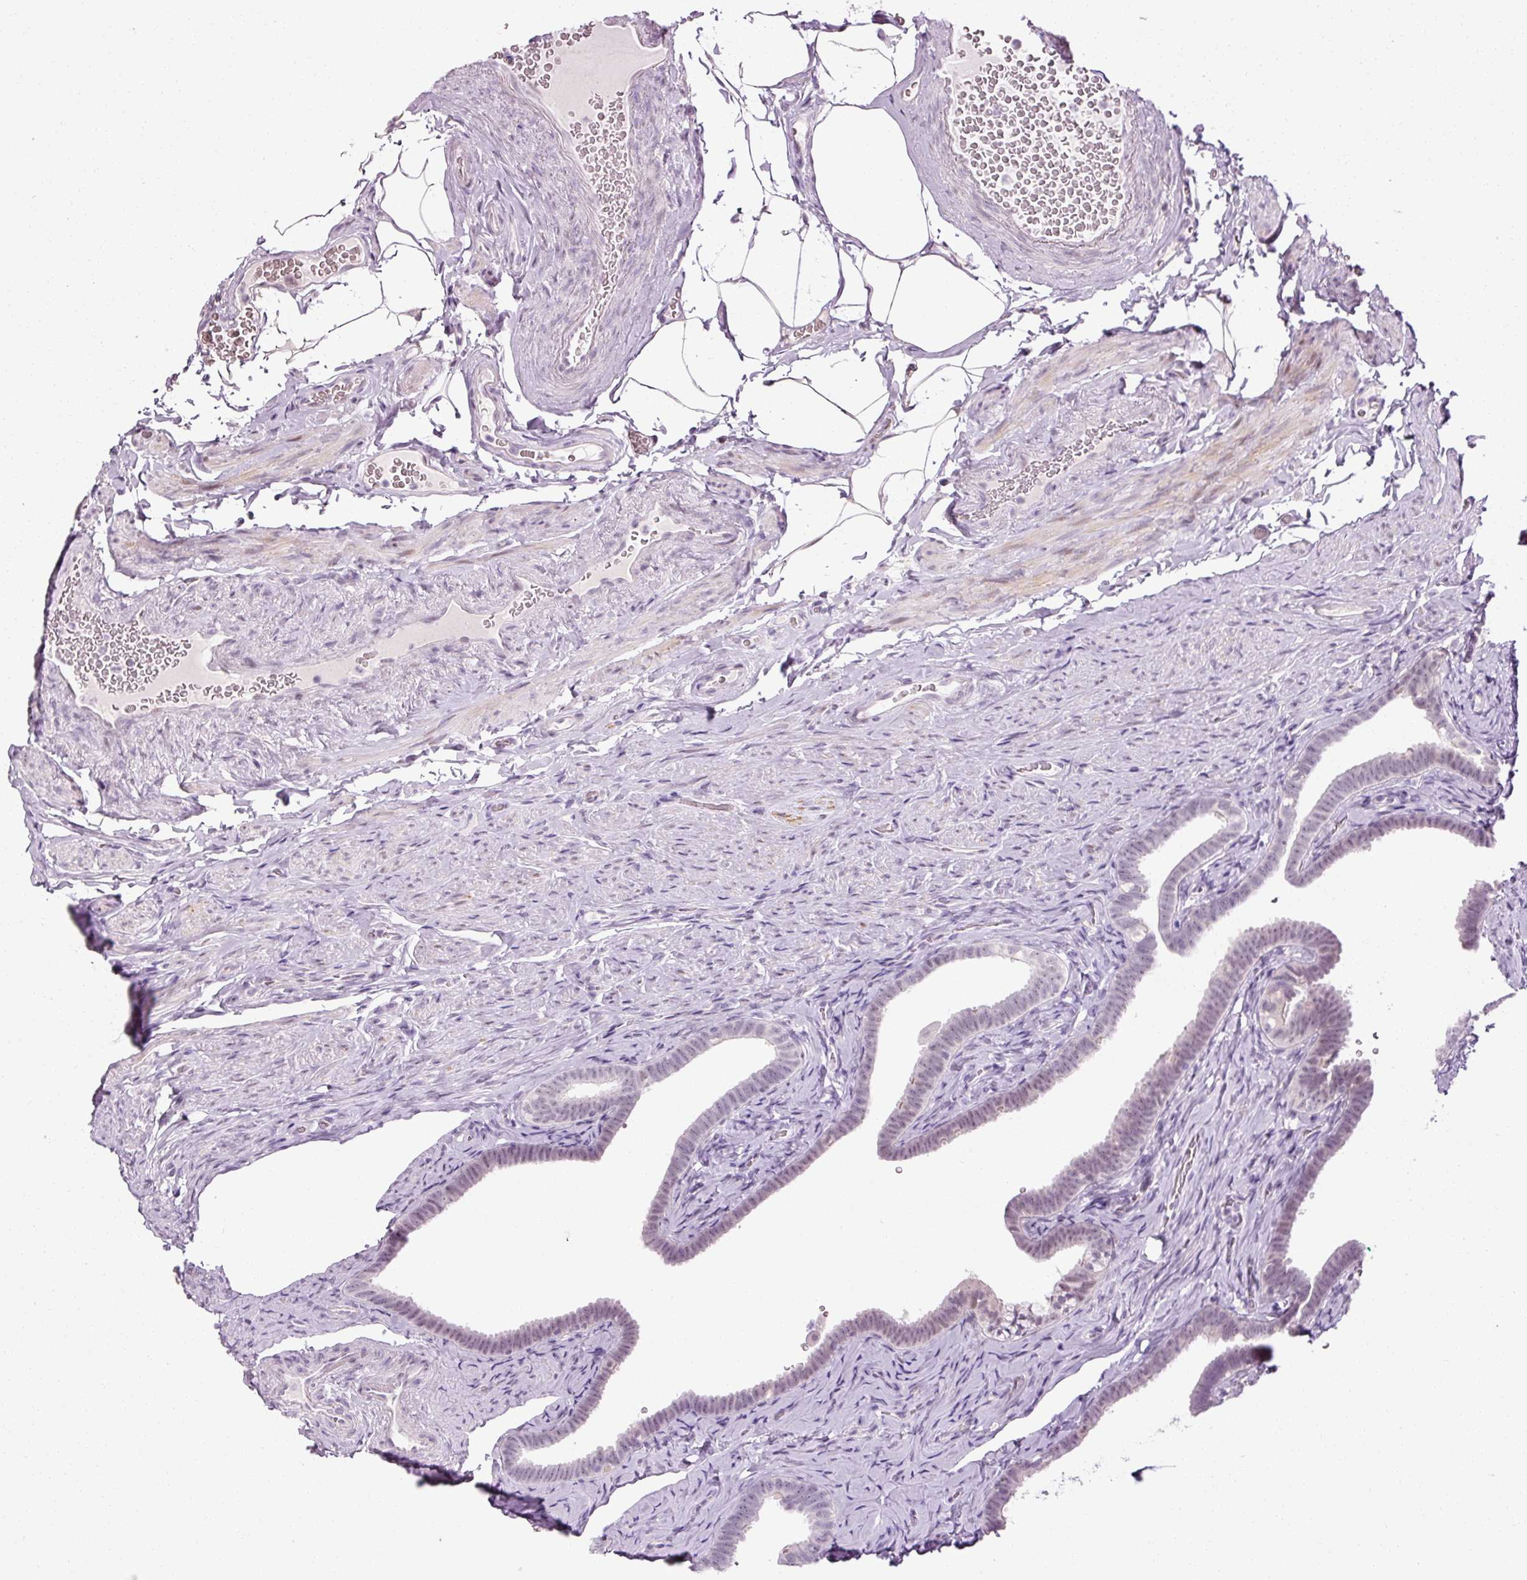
{"staining": {"intensity": "weak", "quantity": "25%-75%", "location": "nuclear"}, "tissue": "fallopian tube", "cell_type": "Glandular cells", "image_type": "normal", "snomed": [{"axis": "morphology", "description": "Normal tissue, NOS"}, {"axis": "topography", "description": "Fallopian tube"}], "caption": "The photomicrograph reveals immunohistochemical staining of normal fallopian tube. There is weak nuclear expression is identified in approximately 25%-75% of glandular cells.", "gene": "ANKRD20A1", "patient": {"sex": "female", "age": 69}}